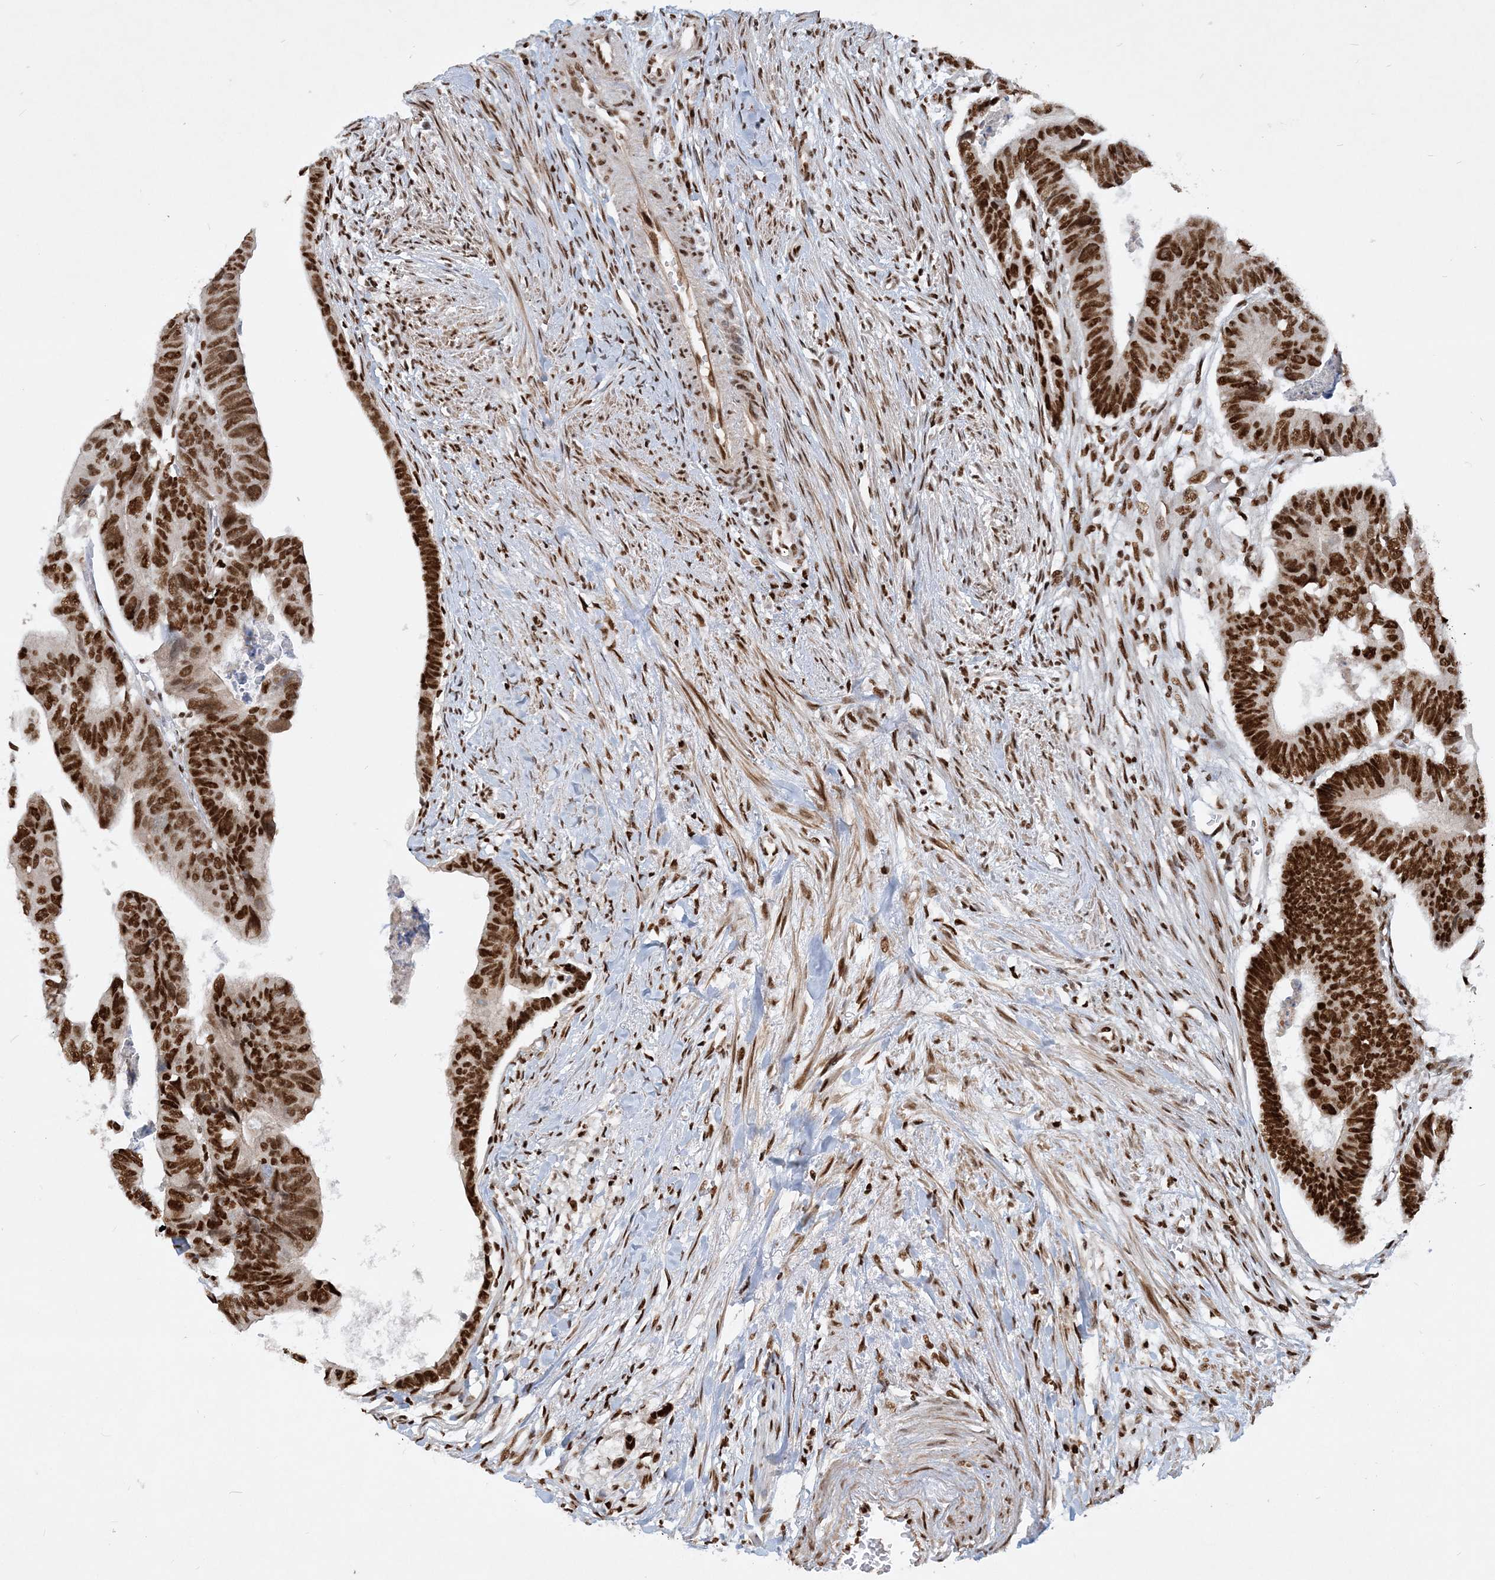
{"staining": {"intensity": "strong", "quantity": ">75%", "location": "nuclear"}, "tissue": "colorectal cancer", "cell_type": "Tumor cells", "image_type": "cancer", "snomed": [{"axis": "morphology", "description": "Adenocarcinoma, NOS"}, {"axis": "topography", "description": "Rectum"}], "caption": "Immunohistochemistry (IHC) photomicrograph of neoplastic tissue: human colorectal cancer (adenocarcinoma) stained using IHC displays high levels of strong protein expression localized specifically in the nuclear of tumor cells, appearing as a nuclear brown color.", "gene": "DELE1", "patient": {"sex": "female", "age": 65}}